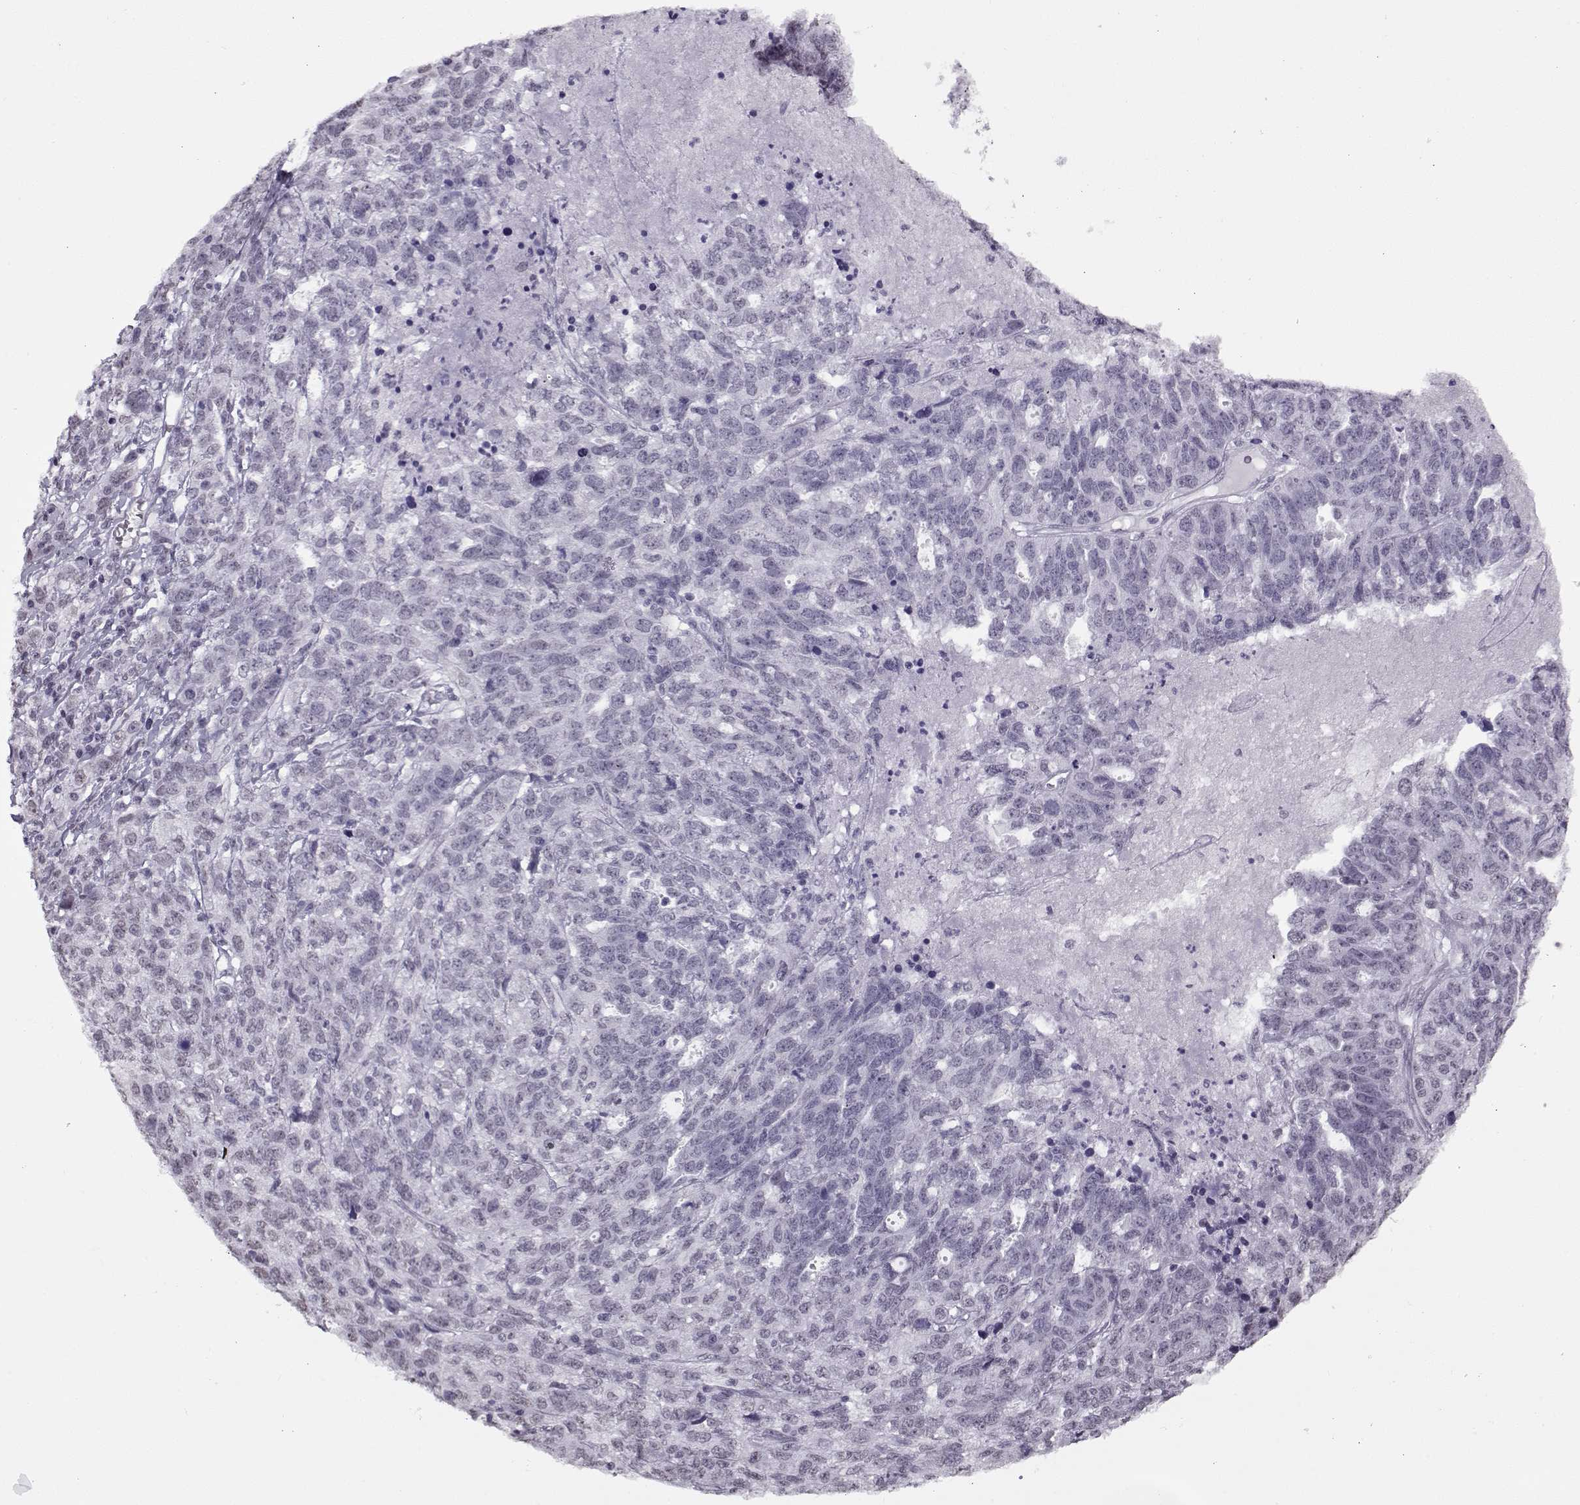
{"staining": {"intensity": "negative", "quantity": "none", "location": "none"}, "tissue": "ovarian cancer", "cell_type": "Tumor cells", "image_type": "cancer", "snomed": [{"axis": "morphology", "description": "Cystadenocarcinoma, serous, NOS"}, {"axis": "topography", "description": "Ovary"}], "caption": "An immunohistochemistry micrograph of serous cystadenocarcinoma (ovarian) is shown. There is no staining in tumor cells of serous cystadenocarcinoma (ovarian). (DAB (3,3'-diaminobenzidine) immunohistochemistry, high magnification).", "gene": "PRMT8", "patient": {"sex": "female", "age": 71}}